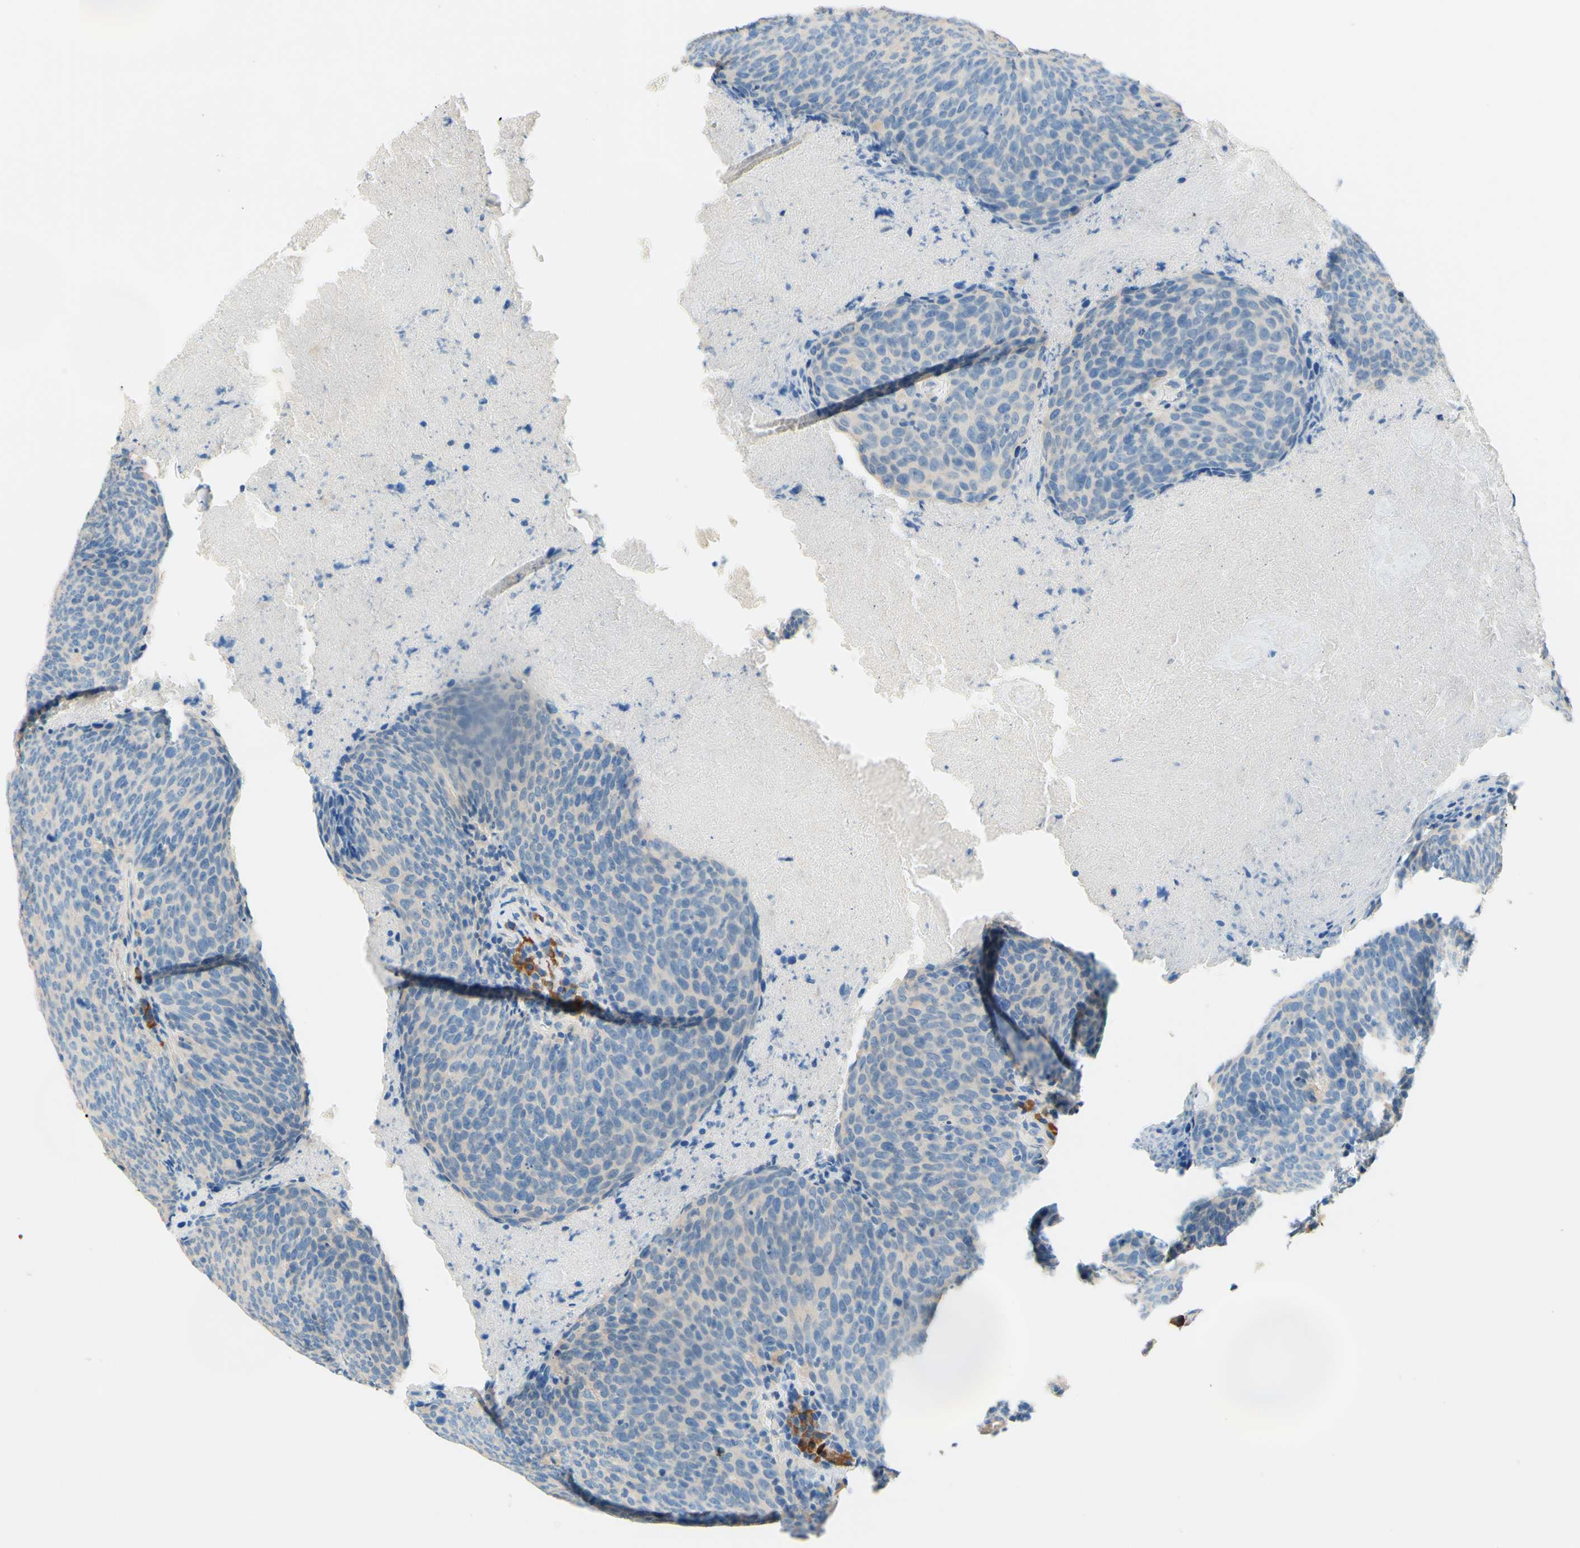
{"staining": {"intensity": "negative", "quantity": "none", "location": "none"}, "tissue": "head and neck cancer", "cell_type": "Tumor cells", "image_type": "cancer", "snomed": [{"axis": "morphology", "description": "Squamous cell carcinoma, NOS"}, {"axis": "morphology", "description": "Squamous cell carcinoma, metastatic, NOS"}, {"axis": "topography", "description": "Lymph node"}, {"axis": "topography", "description": "Head-Neck"}], "caption": "Immunohistochemistry (IHC) photomicrograph of human head and neck metastatic squamous cell carcinoma stained for a protein (brown), which exhibits no positivity in tumor cells.", "gene": "PASD1", "patient": {"sex": "male", "age": 62}}